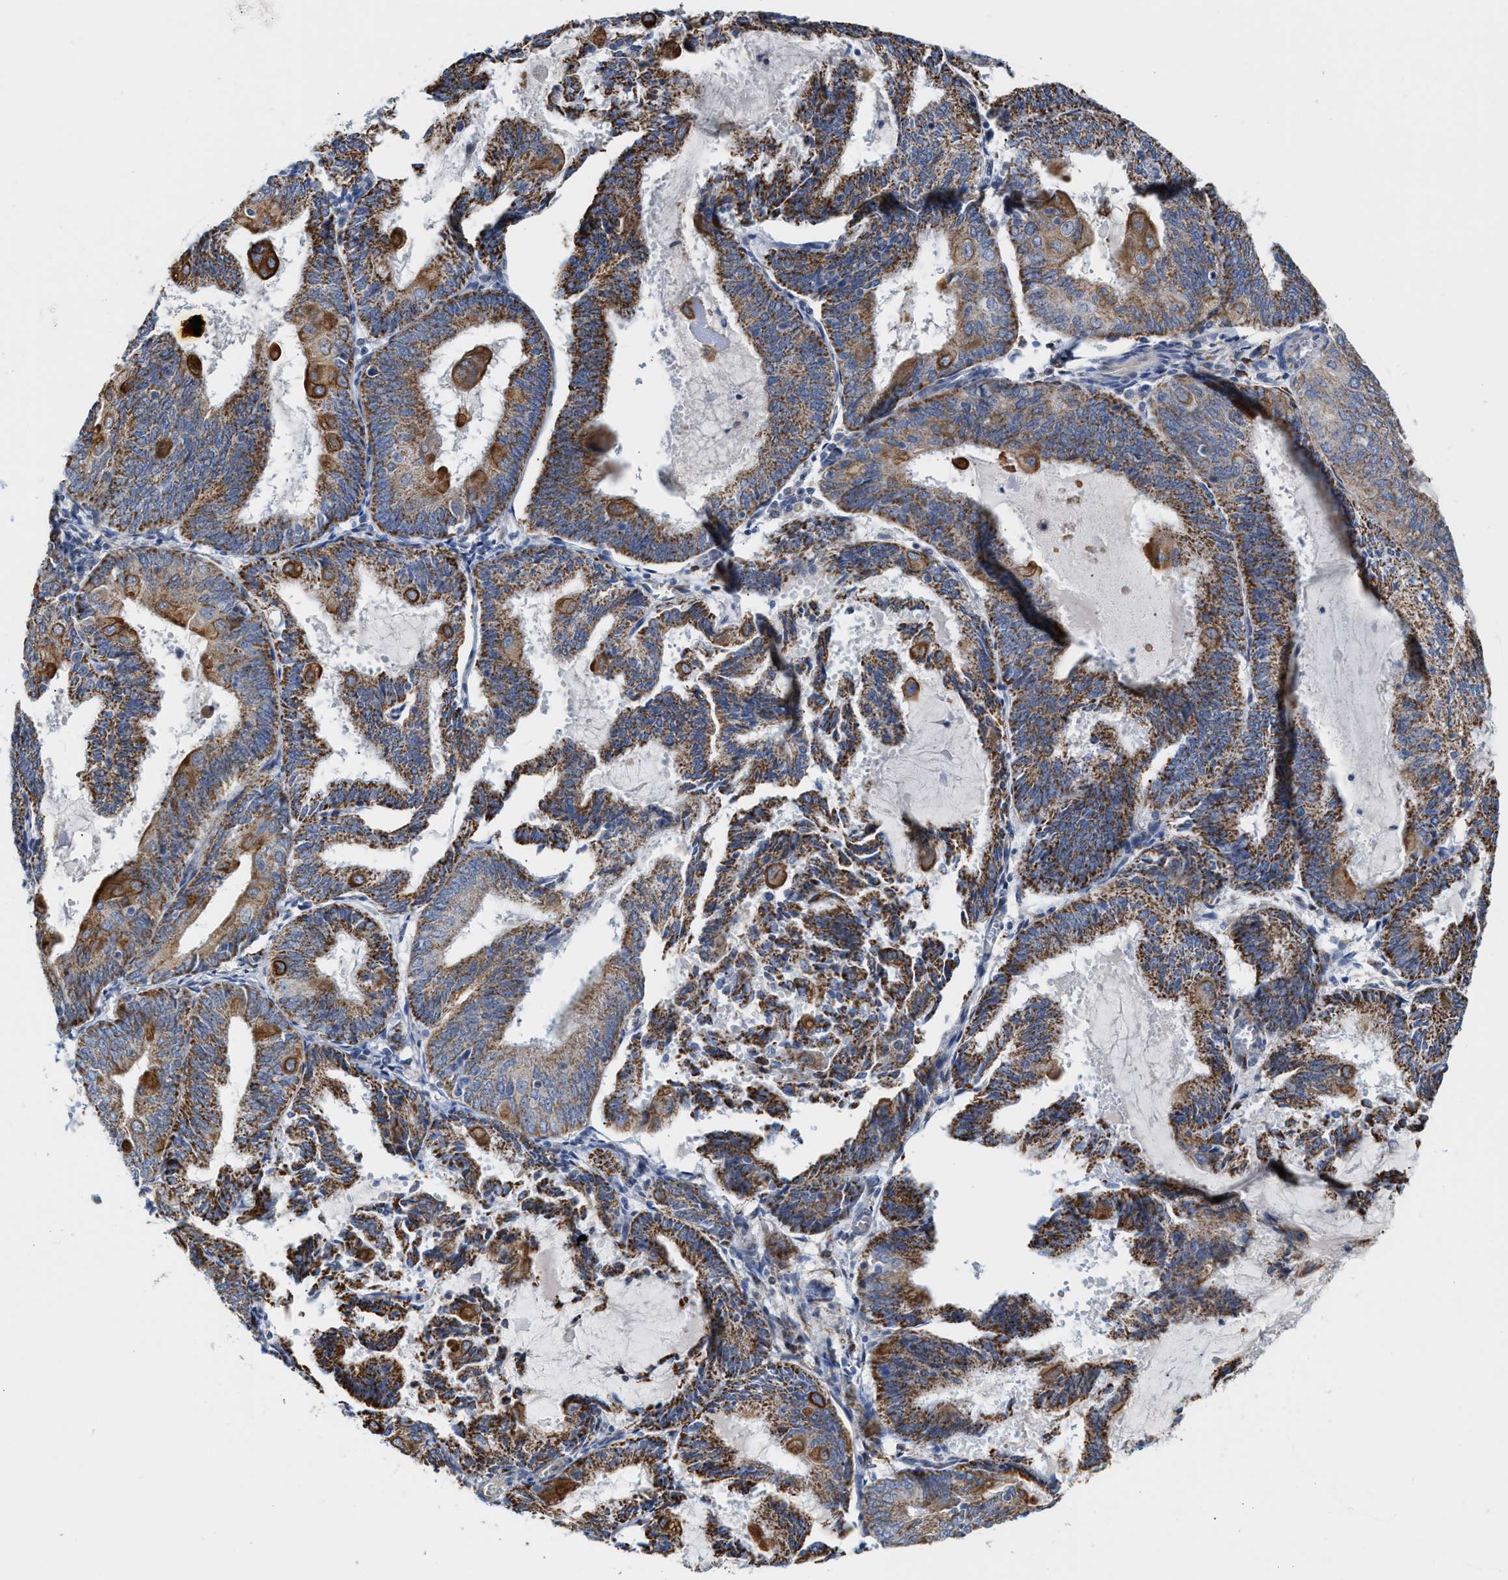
{"staining": {"intensity": "moderate", "quantity": ">75%", "location": "cytoplasmic/membranous"}, "tissue": "endometrial cancer", "cell_type": "Tumor cells", "image_type": "cancer", "snomed": [{"axis": "morphology", "description": "Adenocarcinoma, NOS"}, {"axis": "topography", "description": "Endometrium"}], "caption": "This image displays immunohistochemistry (IHC) staining of endometrial adenocarcinoma, with medium moderate cytoplasmic/membranous expression in approximately >75% of tumor cells.", "gene": "JAG1", "patient": {"sex": "female", "age": 81}}